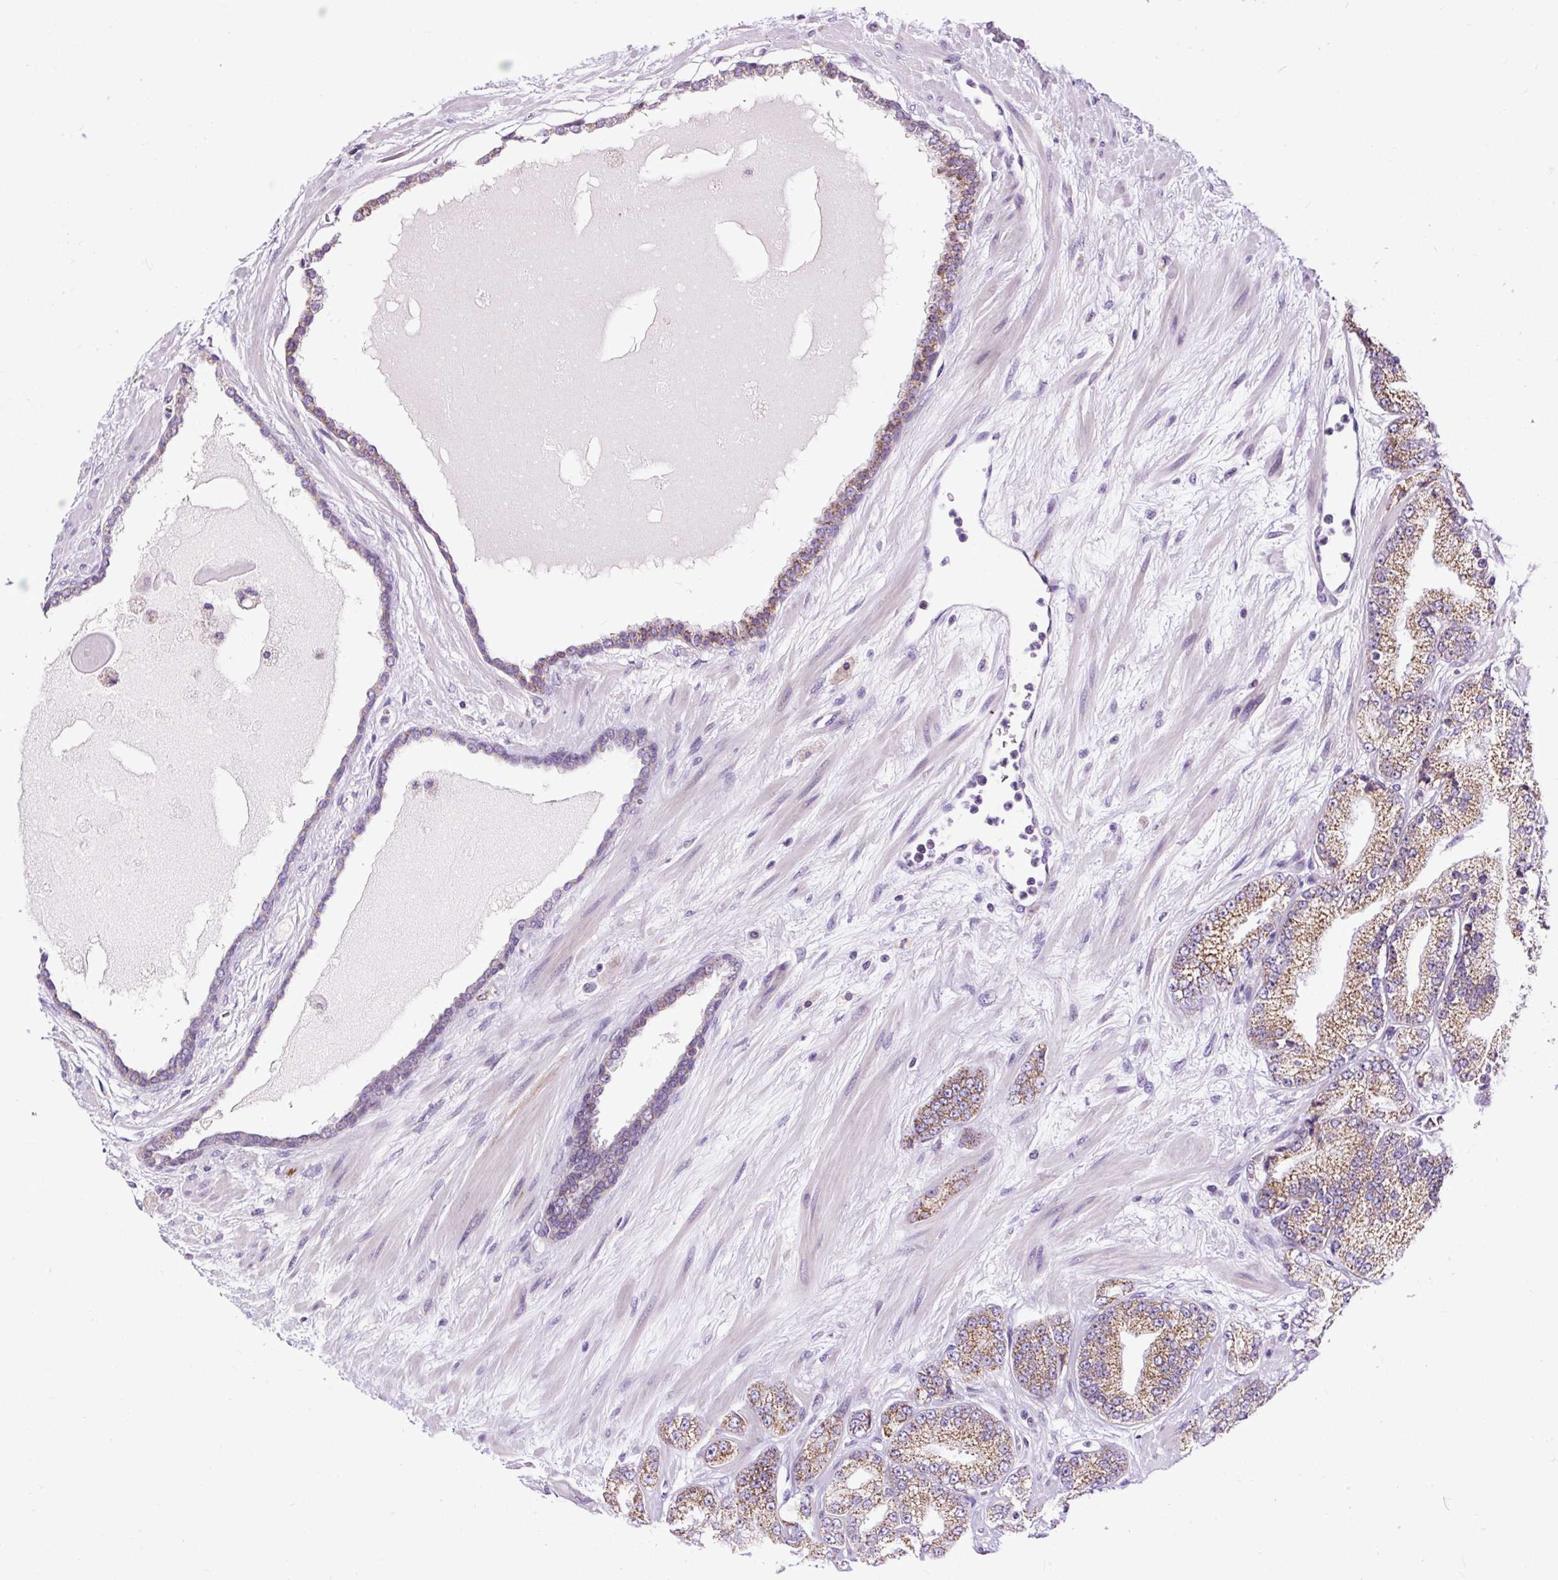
{"staining": {"intensity": "moderate", "quantity": "25%-75%", "location": "cytoplasmic/membranous"}, "tissue": "prostate cancer", "cell_type": "Tumor cells", "image_type": "cancer", "snomed": [{"axis": "morphology", "description": "Adenocarcinoma, High grade"}, {"axis": "topography", "description": "Prostate"}], "caption": "Tumor cells reveal moderate cytoplasmic/membranous positivity in about 25%-75% of cells in high-grade adenocarcinoma (prostate).", "gene": "FMC1", "patient": {"sex": "male", "age": 68}}